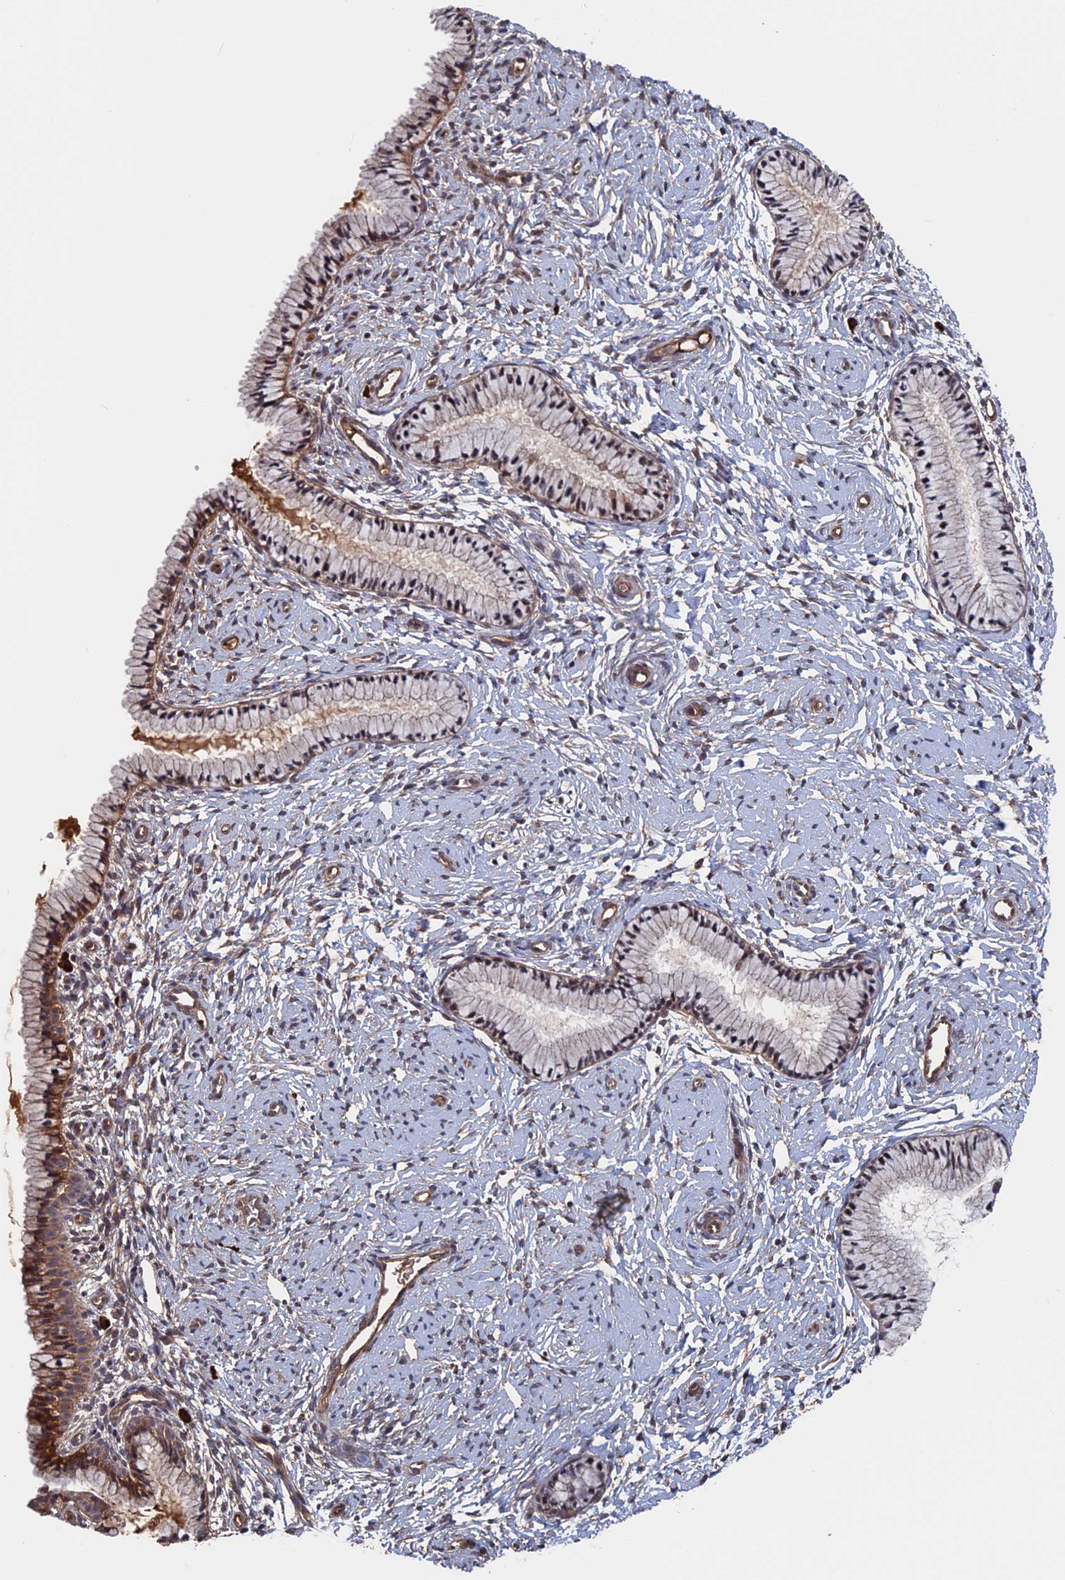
{"staining": {"intensity": "weak", "quantity": "25%-75%", "location": "cytoplasmic/membranous"}, "tissue": "cervix", "cell_type": "Glandular cells", "image_type": "normal", "snomed": [{"axis": "morphology", "description": "Normal tissue, NOS"}, {"axis": "topography", "description": "Cervix"}], "caption": "IHC (DAB (3,3'-diaminobenzidine)) staining of unremarkable cervix exhibits weak cytoplasmic/membranous protein staining in about 25%-75% of glandular cells.", "gene": "RPUSD1", "patient": {"sex": "female", "age": 33}}